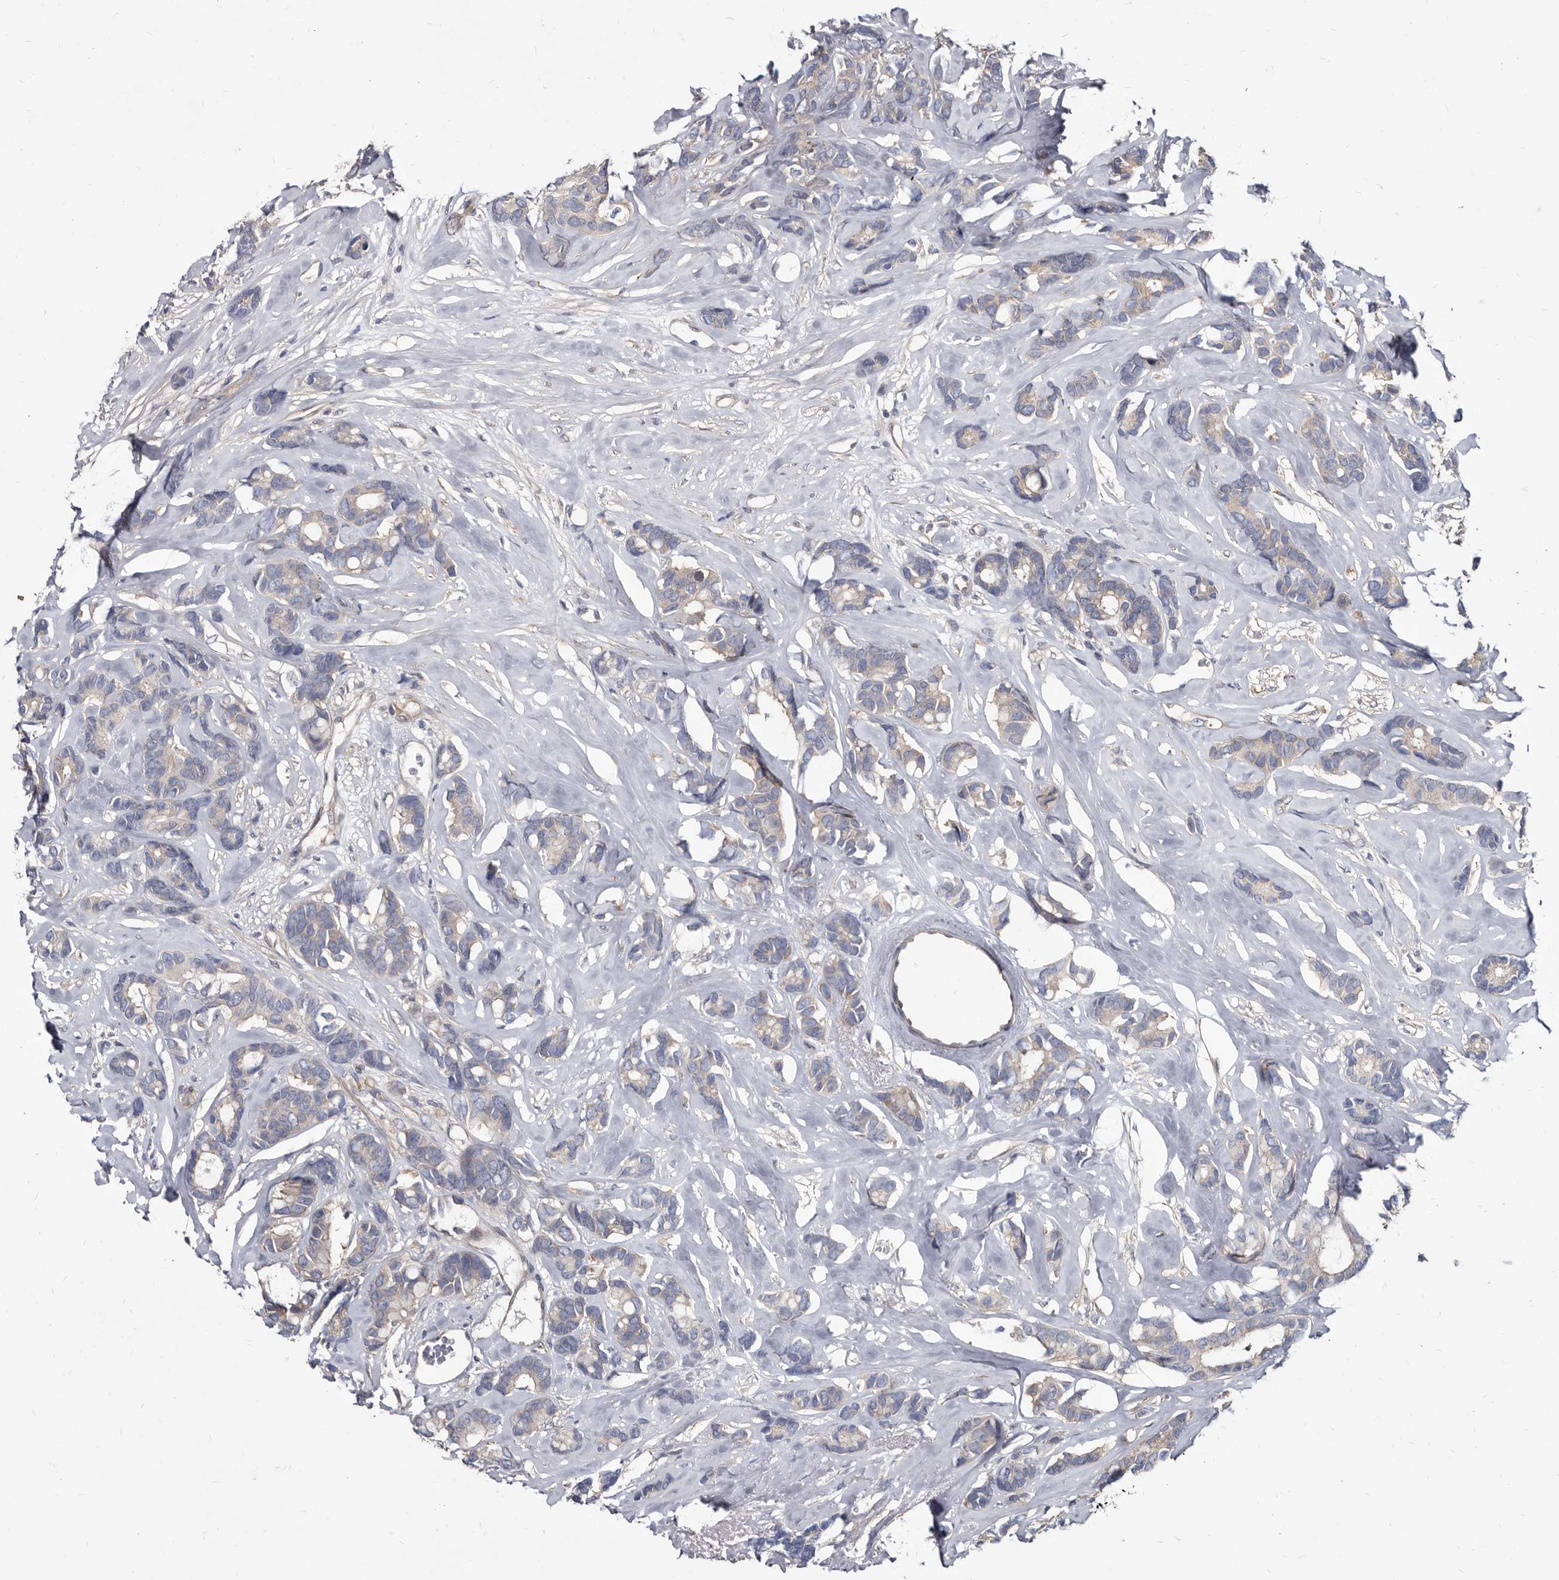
{"staining": {"intensity": "weak", "quantity": "<25%", "location": "cytoplasmic/membranous"}, "tissue": "breast cancer", "cell_type": "Tumor cells", "image_type": "cancer", "snomed": [{"axis": "morphology", "description": "Duct carcinoma"}, {"axis": "topography", "description": "Breast"}], "caption": "DAB (3,3'-diaminobenzidine) immunohistochemical staining of human breast cancer shows no significant positivity in tumor cells.", "gene": "ABCF2", "patient": {"sex": "female", "age": 87}}